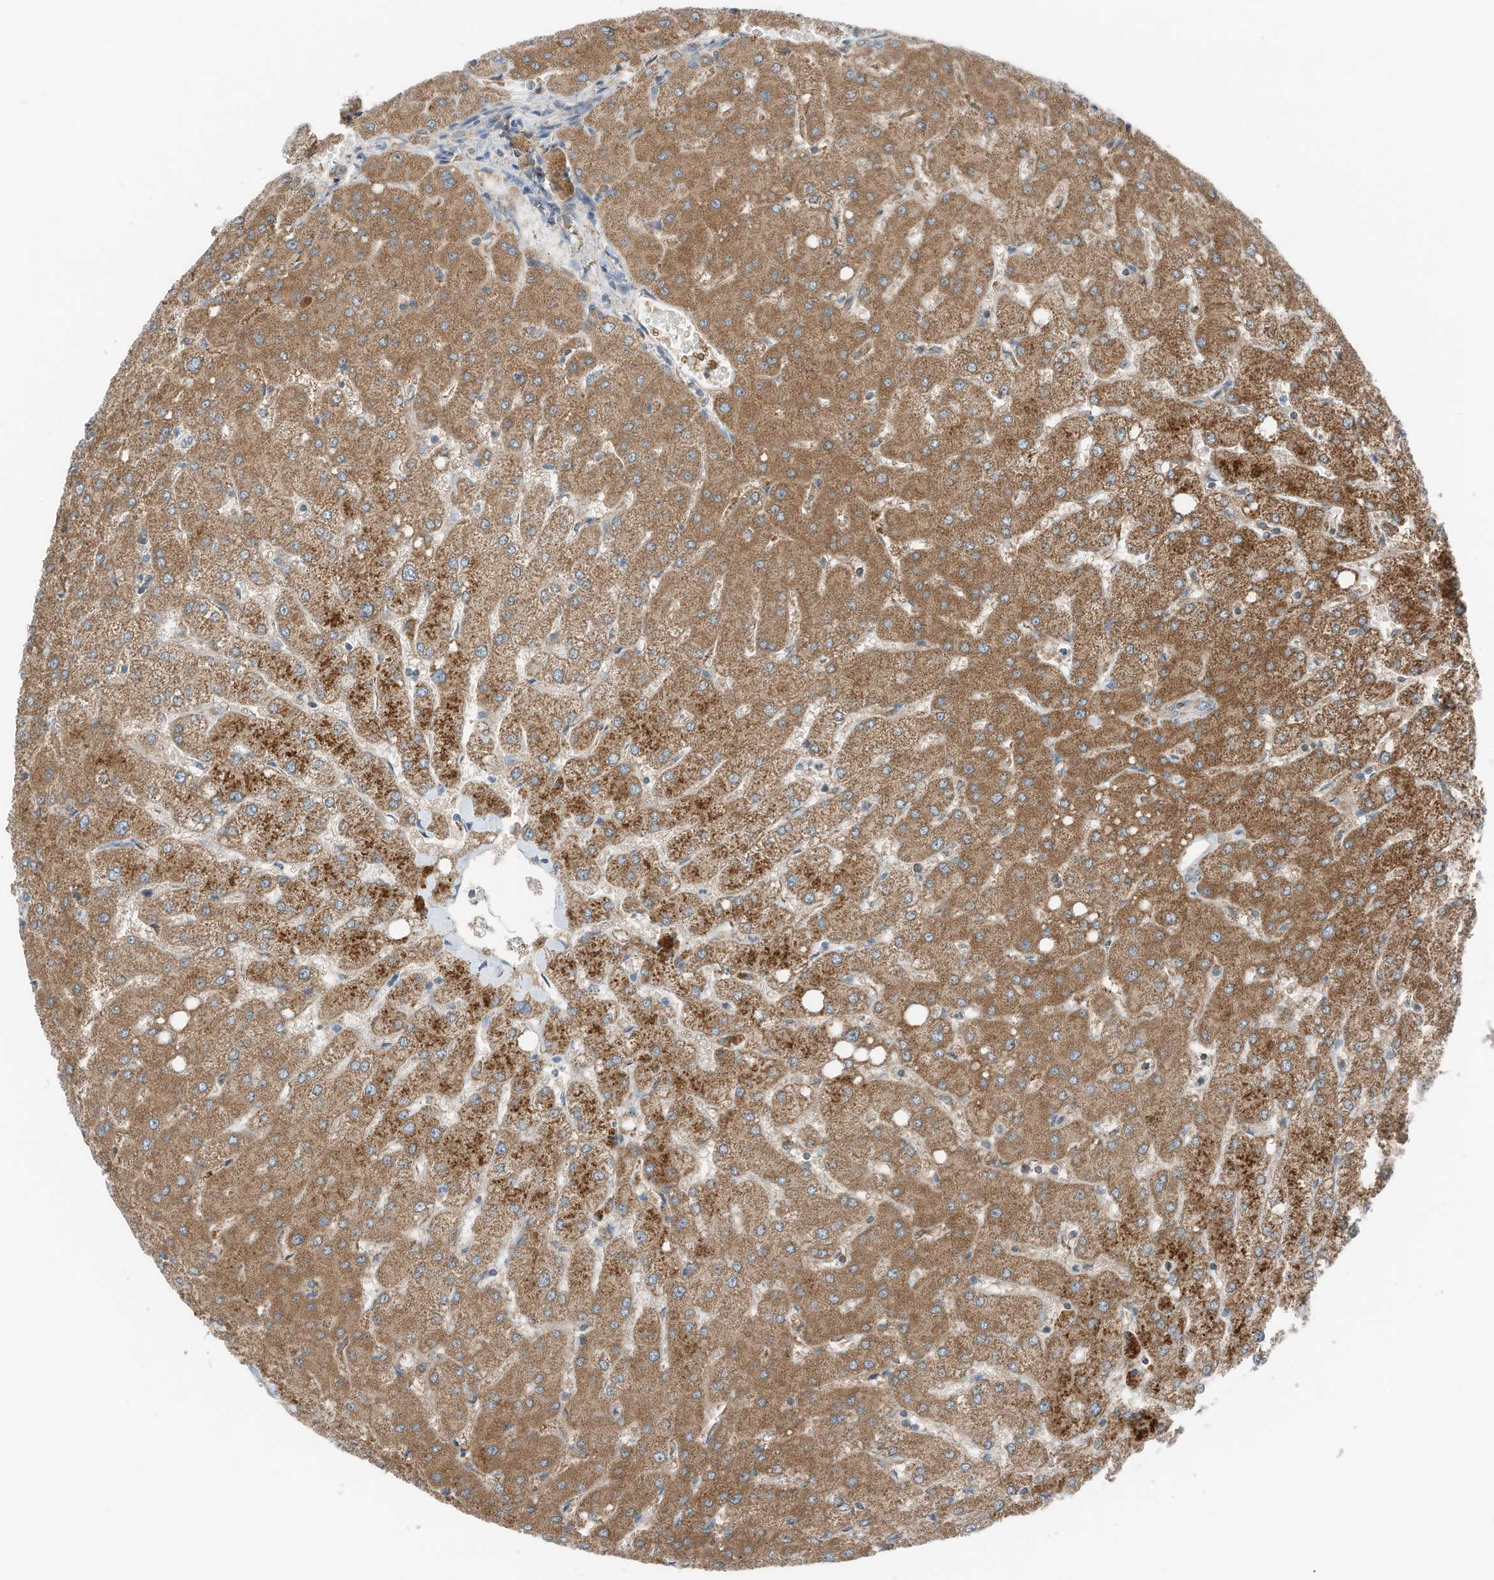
{"staining": {"intensity": "weak", "quantity": "25%-75%", "location": "cytoplasmic/membranous"}, "tissue": "liver", "cell_type": "Cholangiocytes", "image_type": "normal", "snomed": [{"axis": "morphology", "description": "Normal tissue, NOS"}, {"axis": "topography", "description": "Liver"}], "caption": "IHC histopathology image of unremarkable liver stained for a protein (brown), which reveals low levels of weak cytoplasmic/membranous staining in approximately 25%-75% of cholangiocytes.", "gene": "RMND1", "patient": {"sex": "female", "age": 54}}